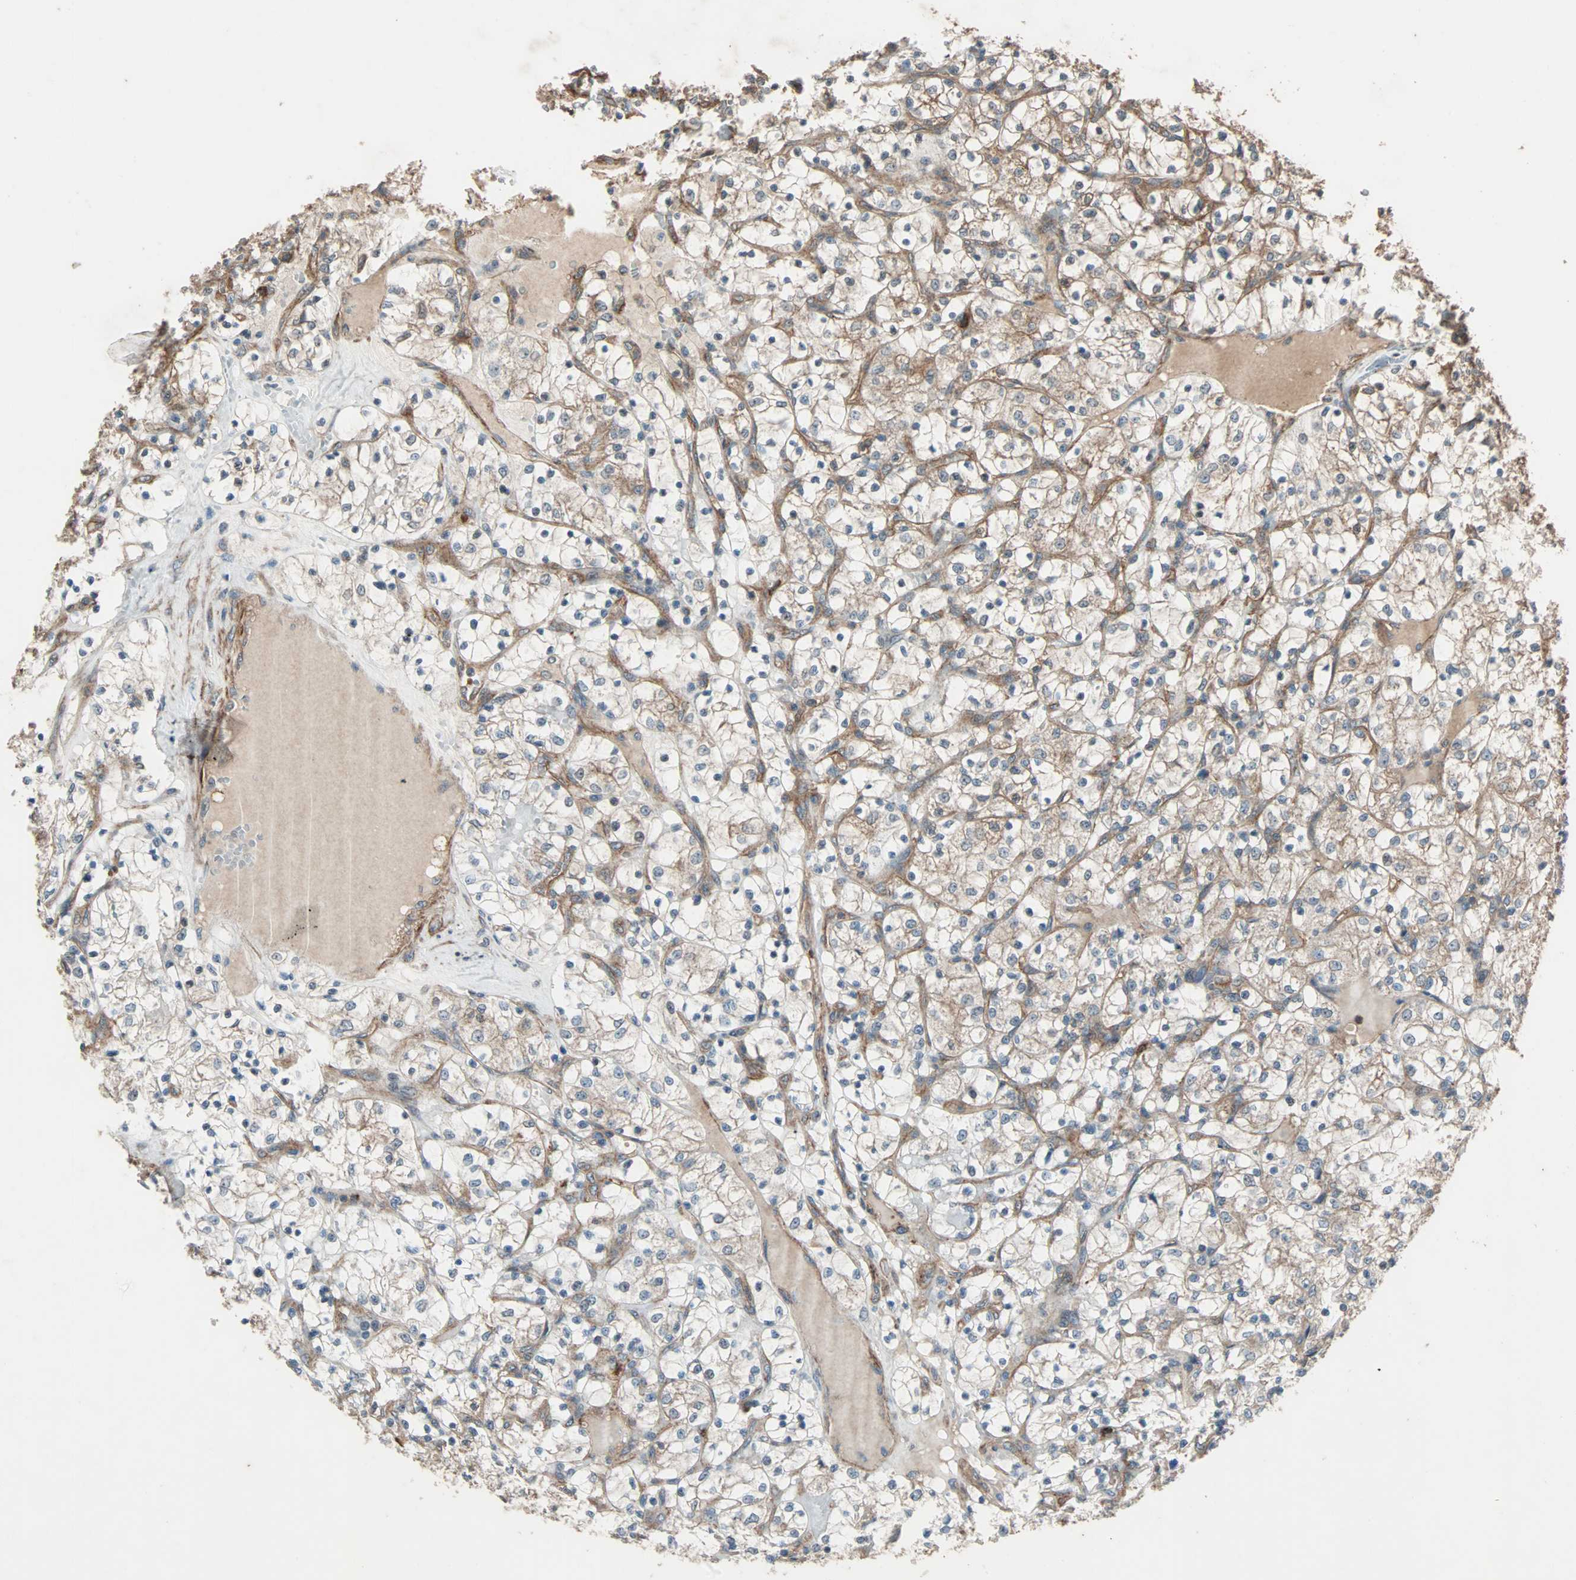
{"staining": {"intensity": "moderate", "quantity": "25%-75%", "location": "cytoplasmic/membranous"}, "tissue": "renal cancer", "cell_type": "Tumor cells", "image_type": "cancer", "snomed": [{"axis": "morphology", "description": "Adenocarcinoma, NOS"}, {"axis": "topography", "description": "Kidney"}], "caption": "Human renal adenocarcinoma stained with a protein marker shows moderate staining in tumor cells.", "gene": "GCK", "patient": {"sex": "female", "age": 69}}